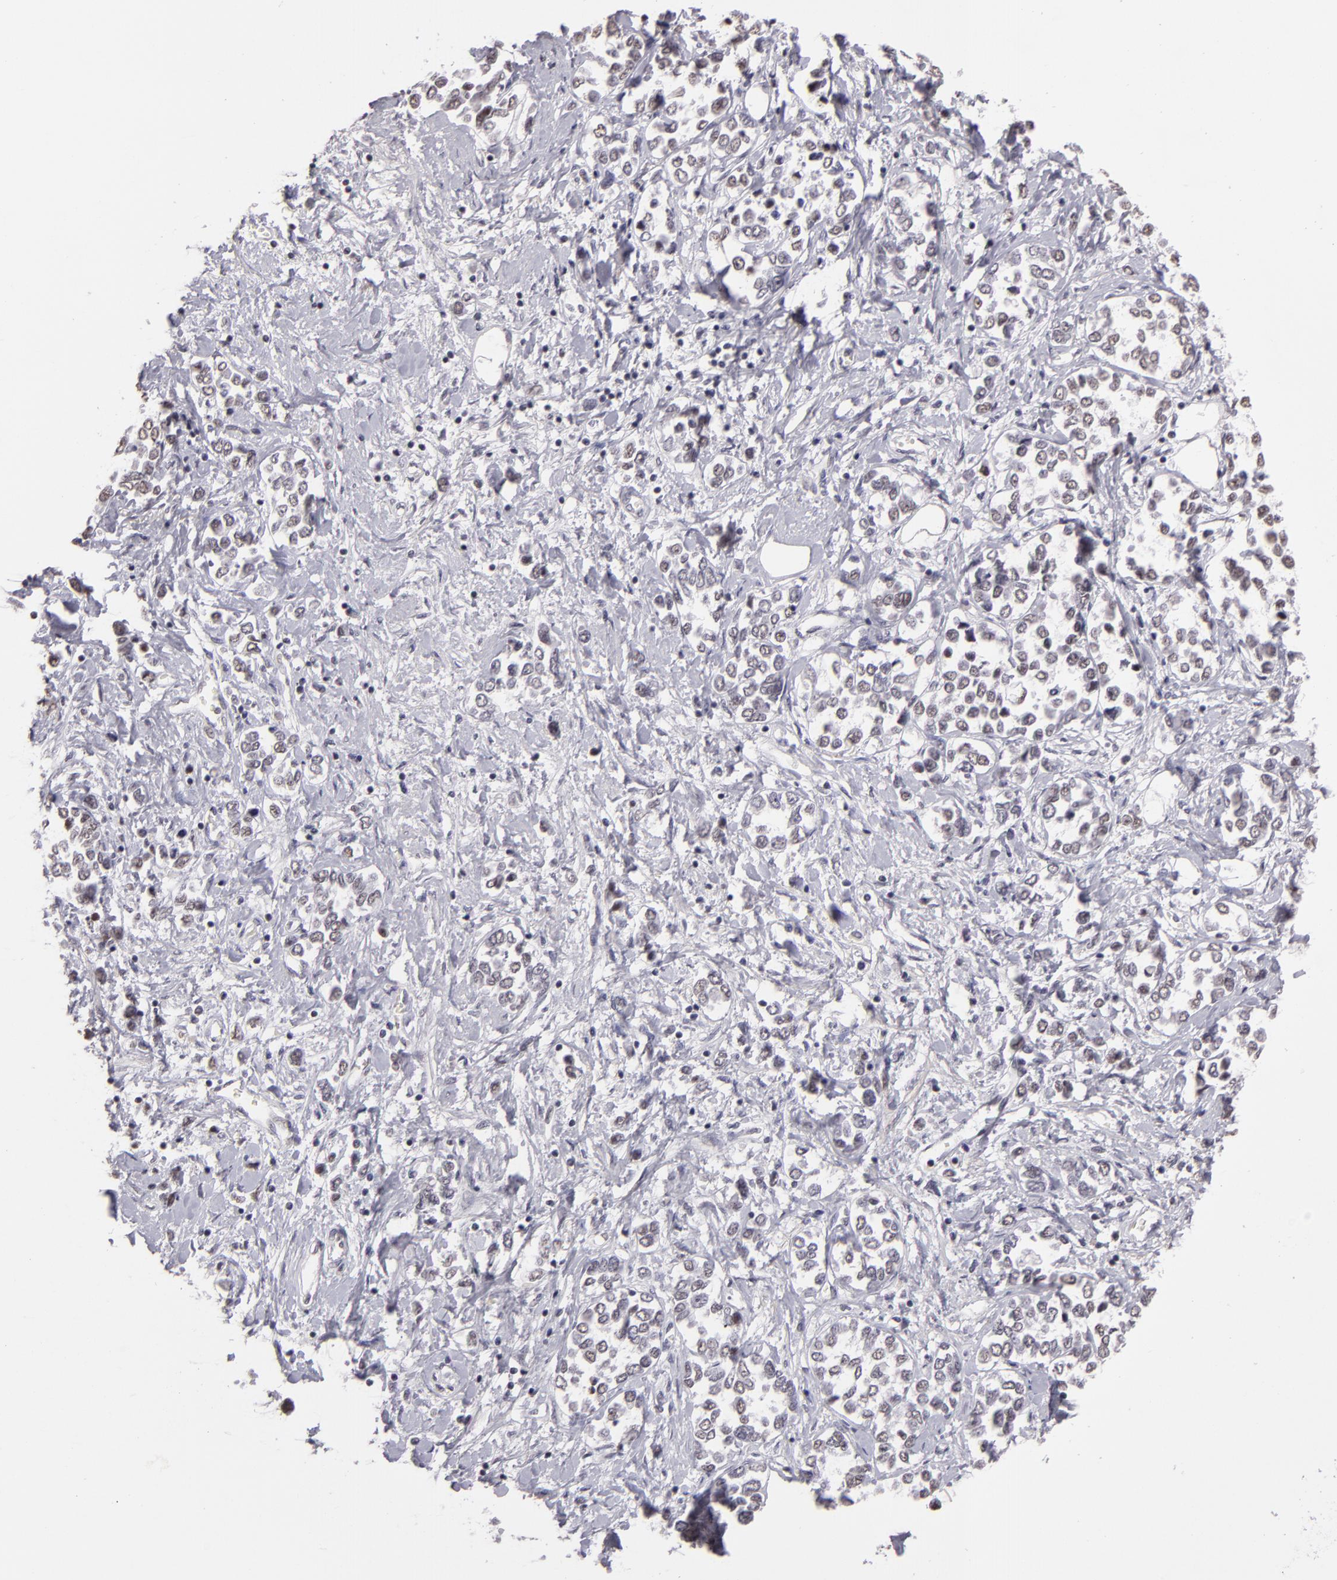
{"staining": {"intensity": "weak", "quantity": "<25%", "location": "nuclear"}, "tissue": "stomach cancer", "cell_type": "Tumor cells", "image_type": "cancer", "snomed": [{"axis": "morphology", "description": "Adenocarcinoma, NOS"}, {"axis": "topography", "description": "Stomach, upper"}], "caption": "This histopathology image is of adenocarcinoma (stomach) stained with immunohistochemistry (IHC) to label a protein in brown with the nuclei are counter-stained blue. There is no expression in tumor cells.", "gene": "INTS6", "patient": {"sex": "male", "age": 76}}